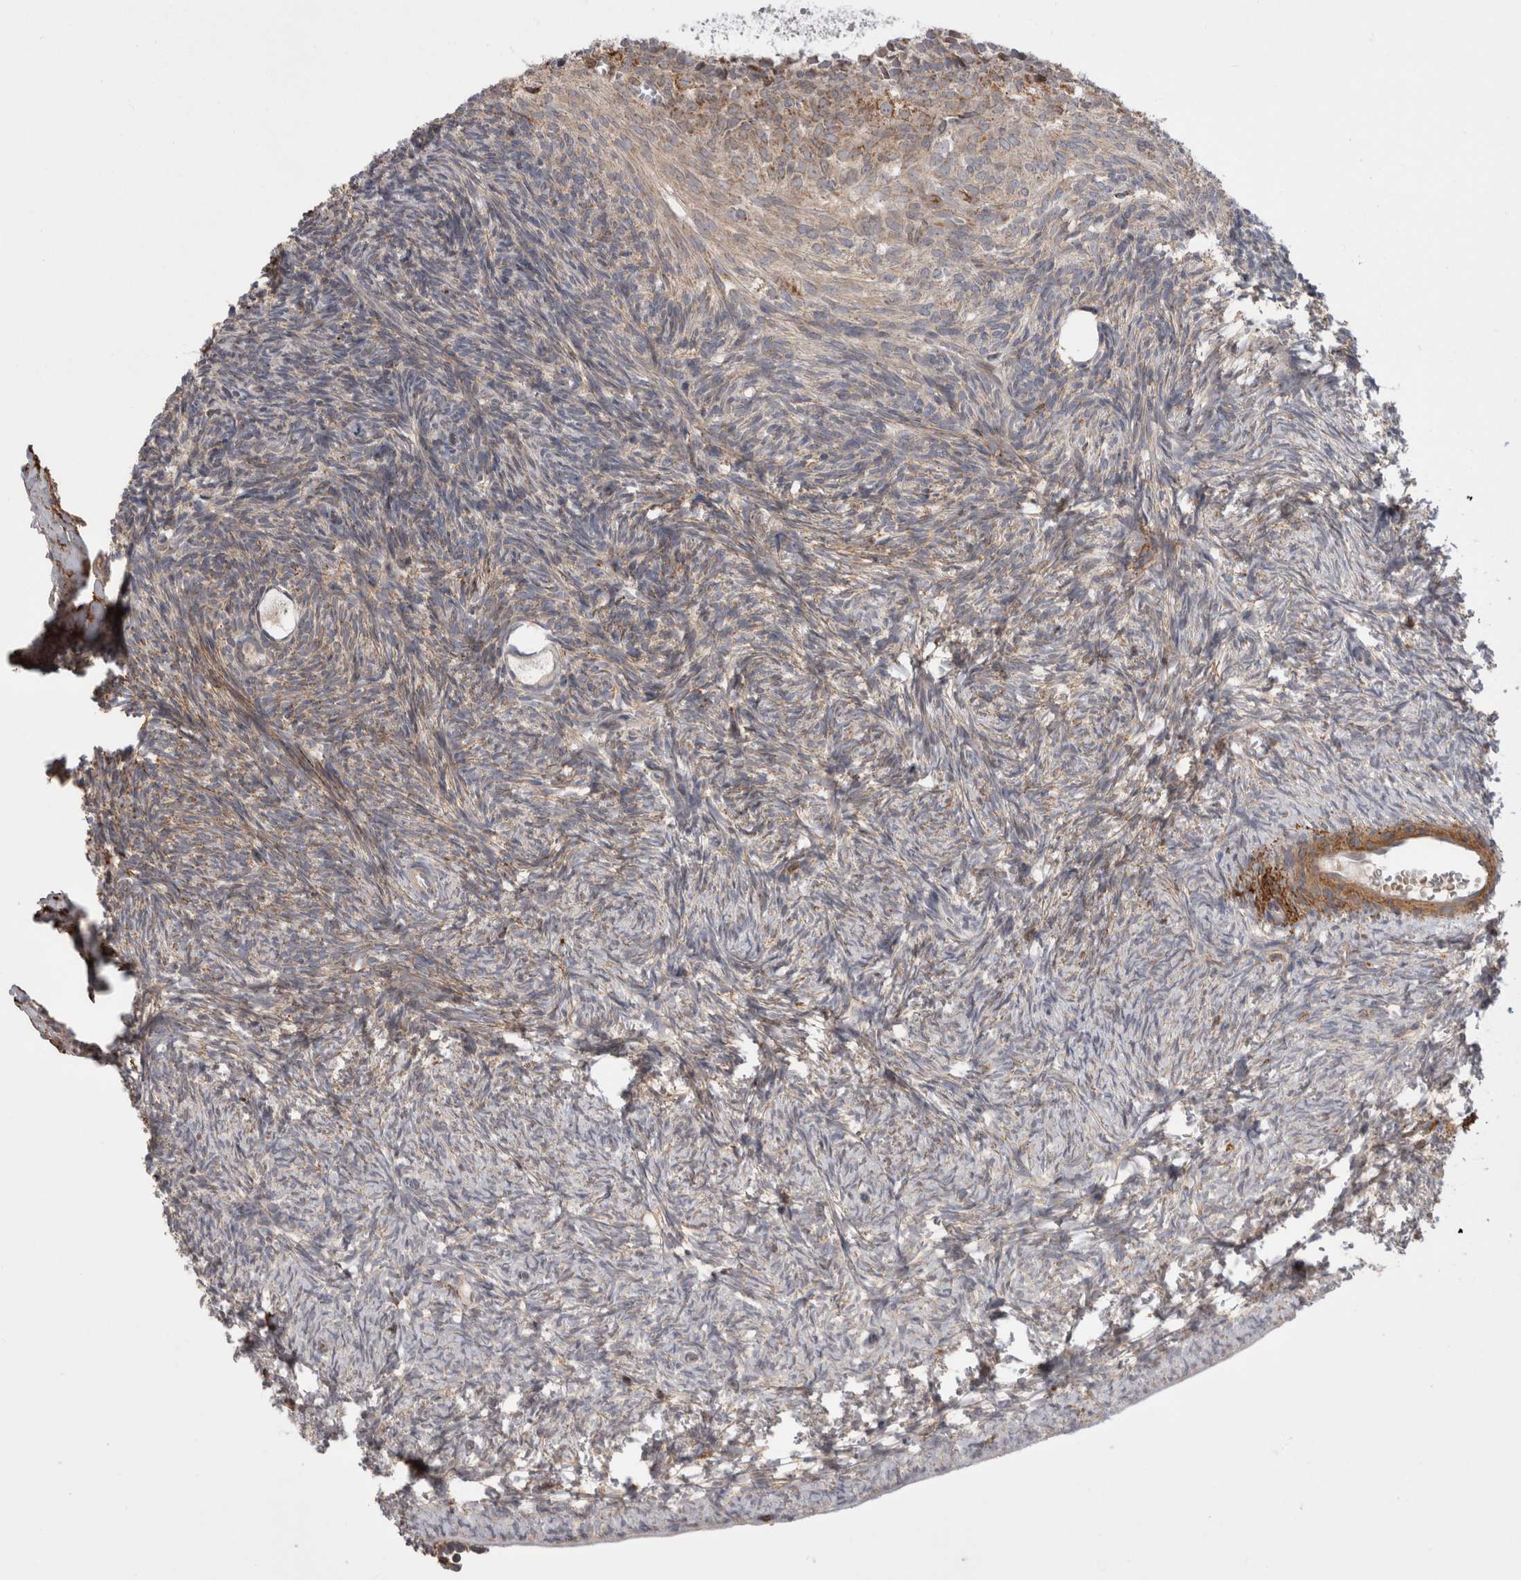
{"staining": {"intensity": "moderate", "quantity": ">75%", "location": "cytoplasmic/membranous"}, "tissue": "ovary", "cell_type": "Follicle cells", "image_type": "normal", "snomed": [{"axis": "morphology", "description": "Normal tissue, NOS"}, {"axis": "topography", "description": "Ovary"}], "caption": "Benign ovary was stained to show a protein in brown. There is medium levels of moderate cytoplasmic/membranous positivity in about >75% of follicle cells. The protein is shown in brown color, while the nuclei are stained blue.", "gene": "DARS2", "patient": {"sex": "female", "age": 34}}